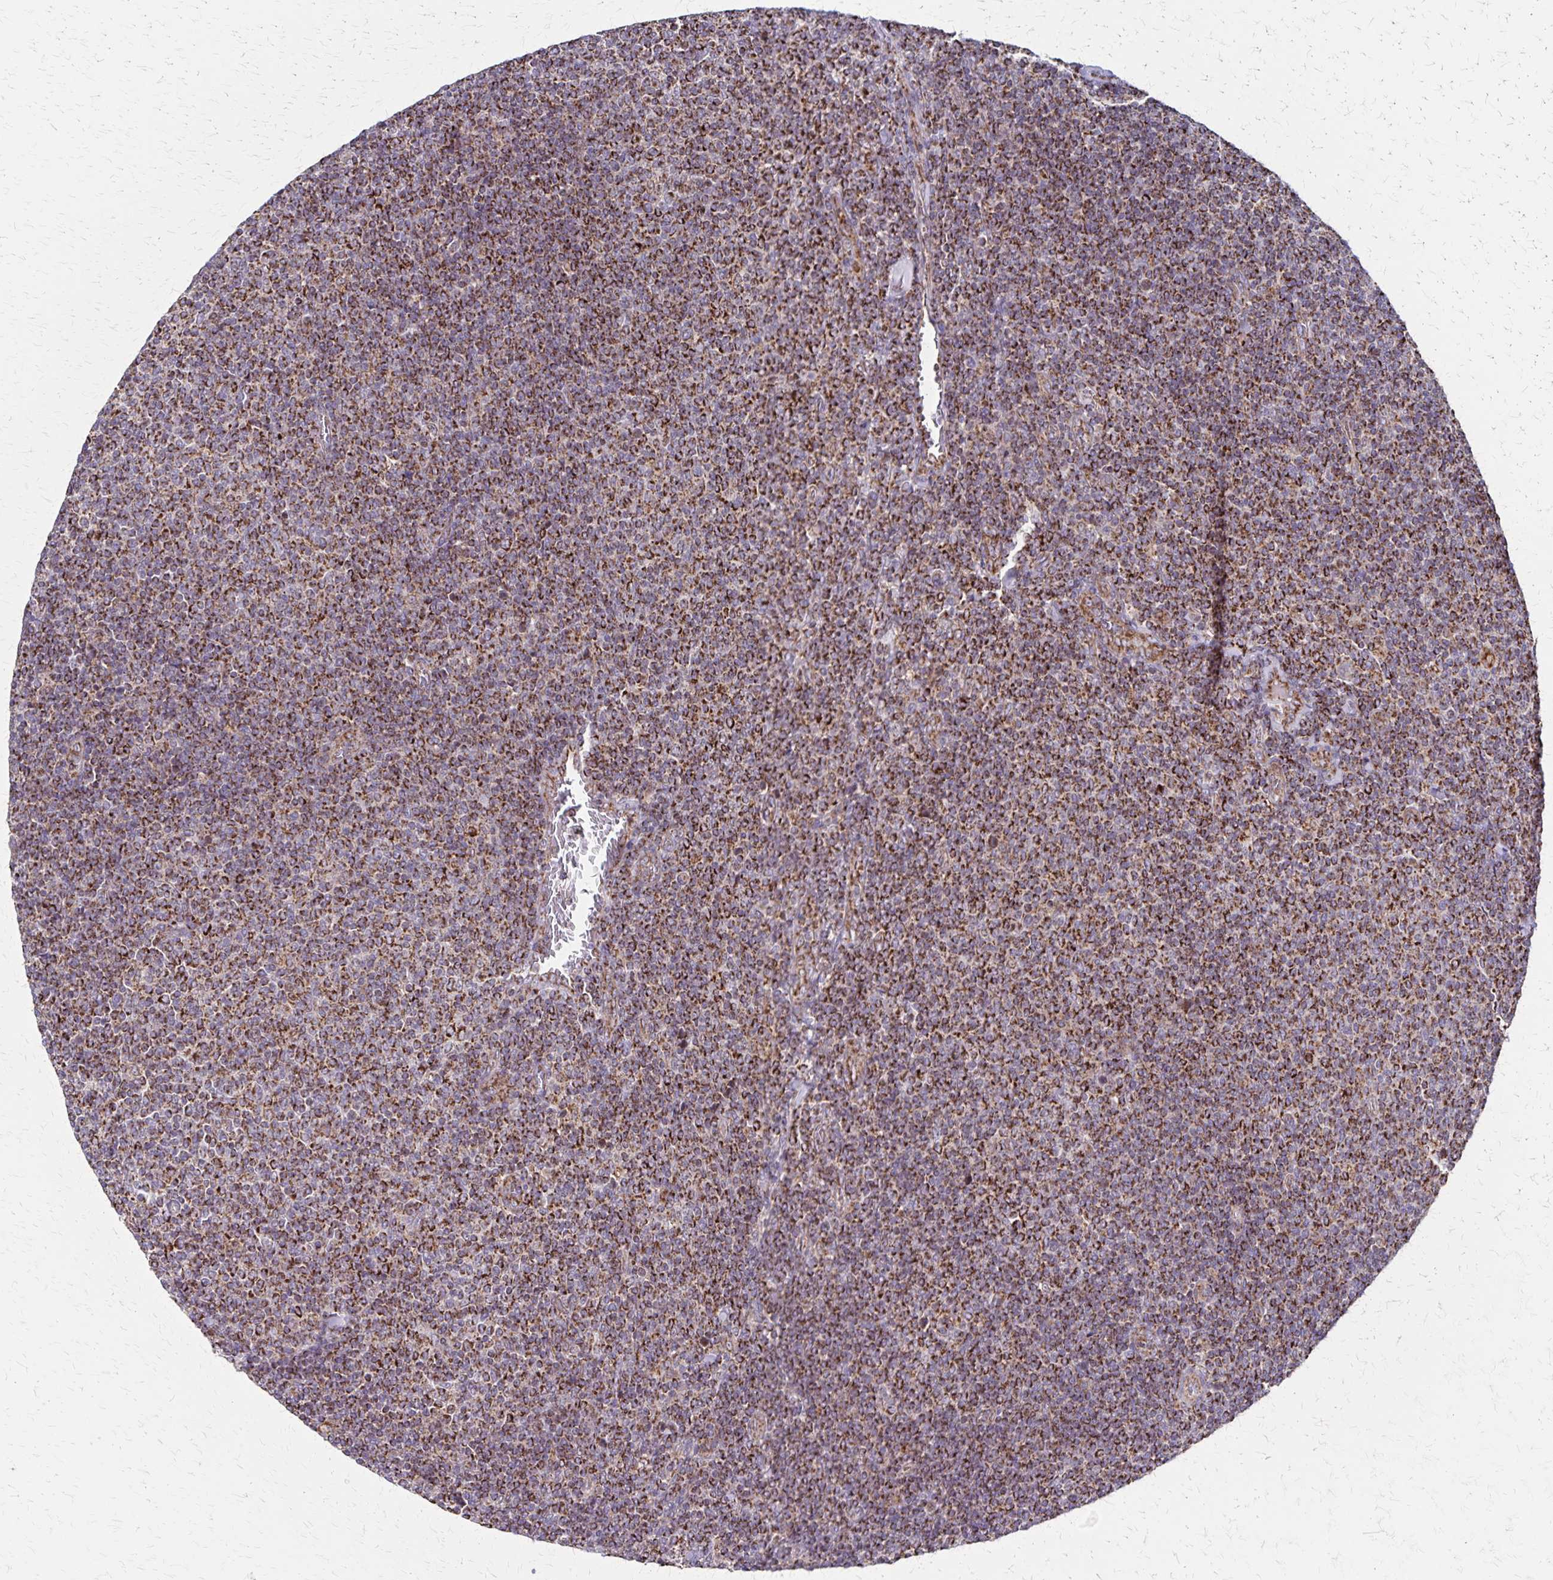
{"staining": {"intensity": "strong", "quantity": ">75%", "location": "cytoplasmic/membranous"}, "tissue": "lymphoma", "cell_type": "Tumor cells", "image_type": "cancer", "snomed": [{"axis": "morphology", "description": "Malignant lymphoma, non-Hodgkin's type, Low grade"}, {"axis": "topography", "description": "Lymph node"}], "caption": "A photomicrograph showing strong cytoplasmic/membranous positivity in approximately >75% of tumor cells in lymphoma, as visualized by brown immunohistochemical staining.", "gene": "NFS1", "patient": {"sex": "male", "age": 52}}